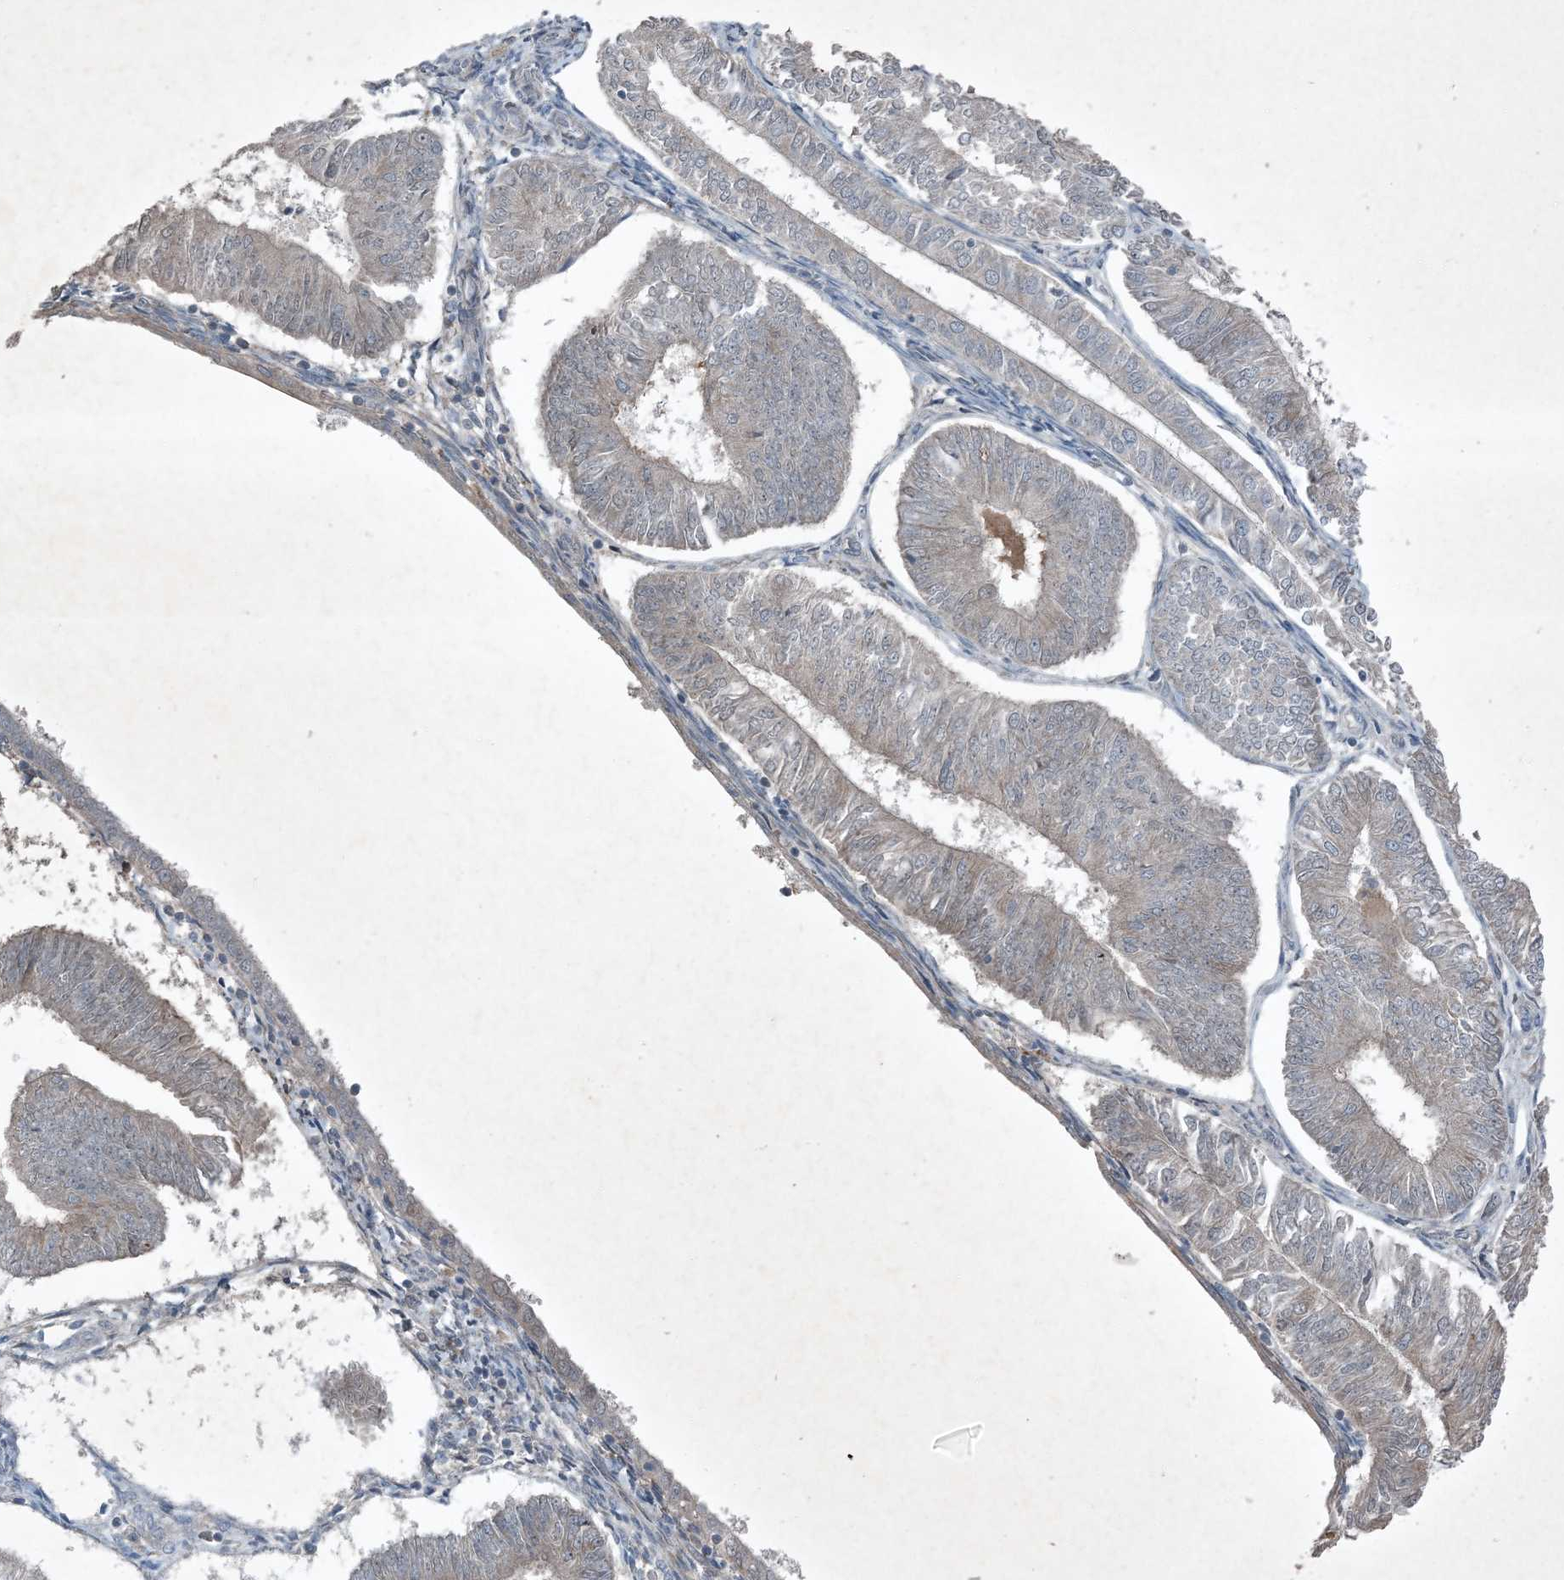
{"staining": {"intensity": "negative", "quantity": "none", "location": "none"}, "tissue": "endometrial cancer", "cell_type": "Tumor cells", "image_type": "cancer", "snomed": [{"axis": "morphology", "description": "Adenocarcinoma, NOS"}, {"axis": "topography", "description": "Endometrium"}], "caption": "High magnification brightfield microscopy of endometrial cancer stained with DAB (brown) and counterstained with hematoxylin (blue): tumor cells show no significant positivity.", "gene": "MDN1", "patient": {"sex": "female", "age": 58}}